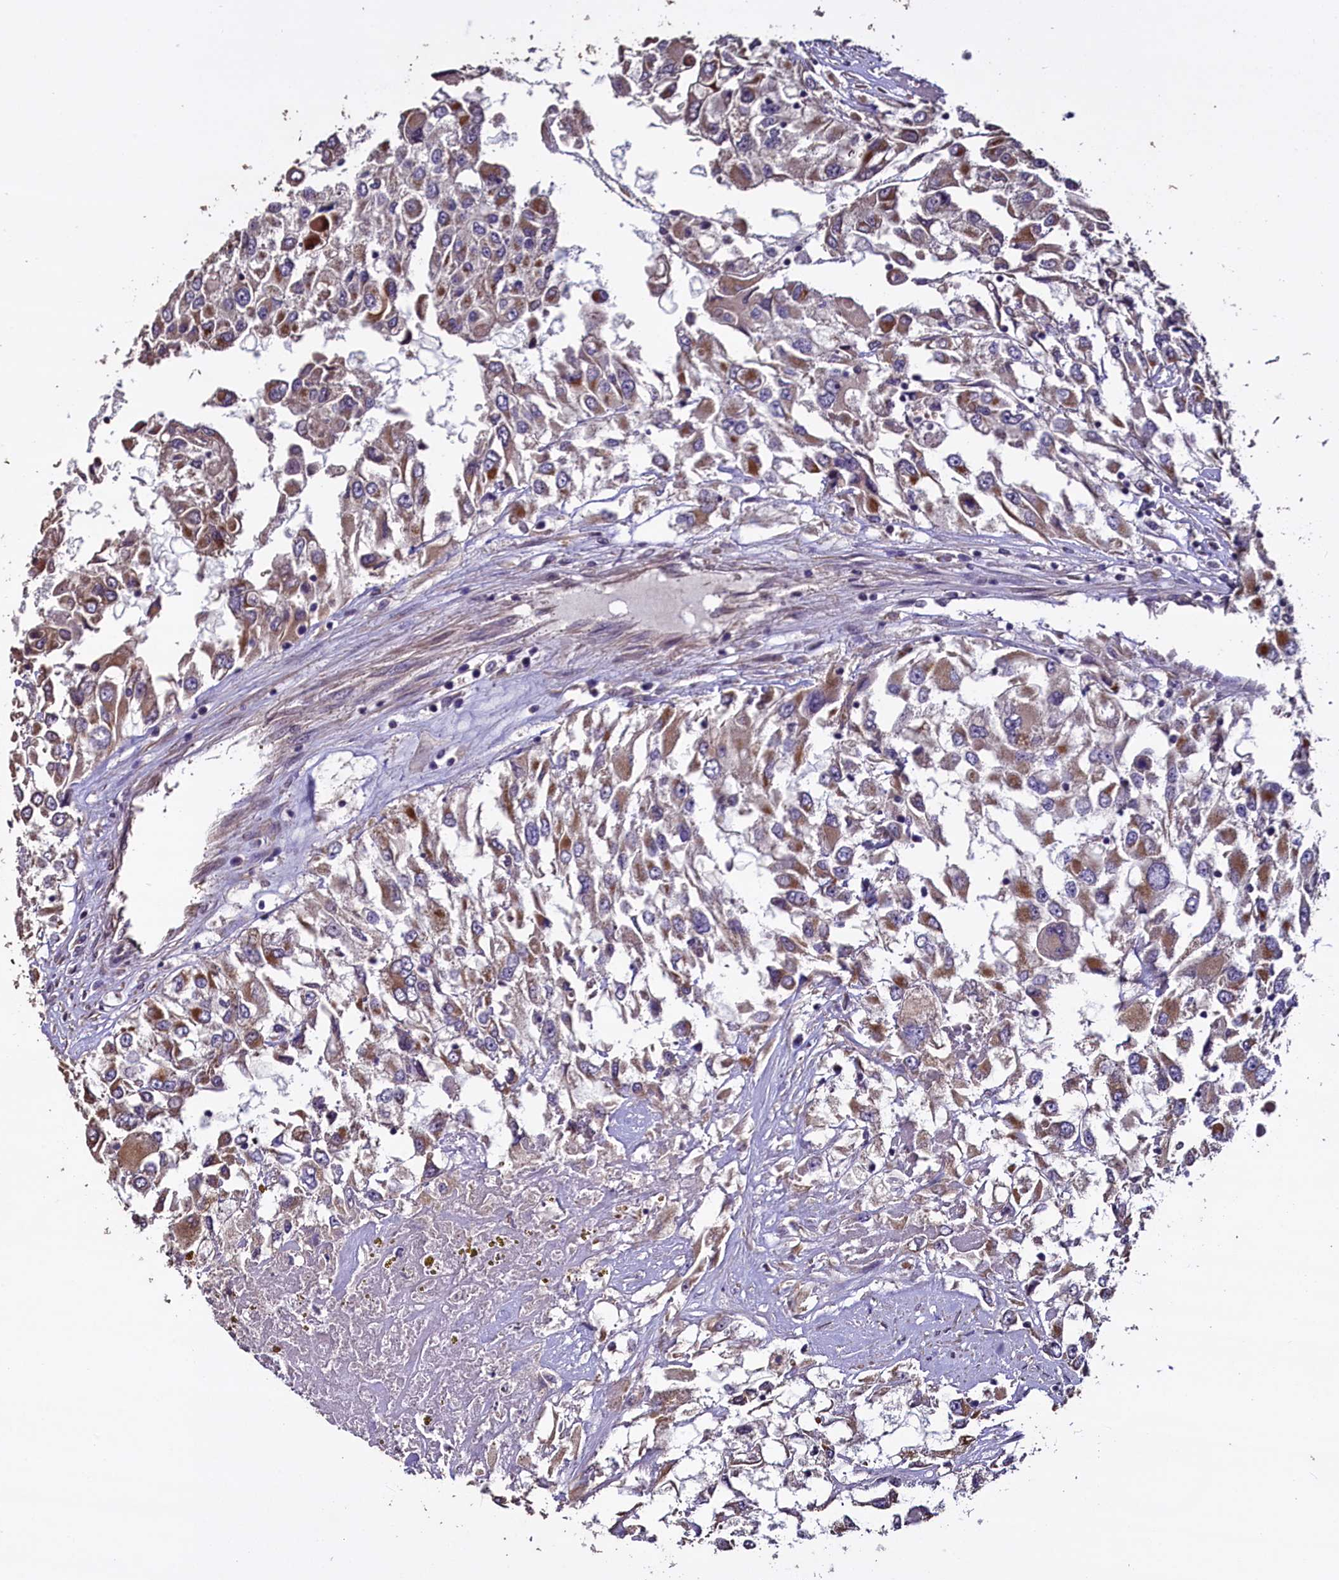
{"staining": {"intensity": "weak", "quantity": "<25%", "location": "cytoplasmic/membranous"}, "tissue": "renal cancer", "cell_type": "Tumor cells", "image_type": "cancer", "snomed": [{"axis": "morphology", "description": "Adenocarcinoma, NOS"}, {"axis": "topography", "description": "Kidney"}], "caption": "There is no significant staining in tumor cells of renal adenocarcinoma.", "gene": "COQ9", "patient": {"sex": "female", "age": 52}}